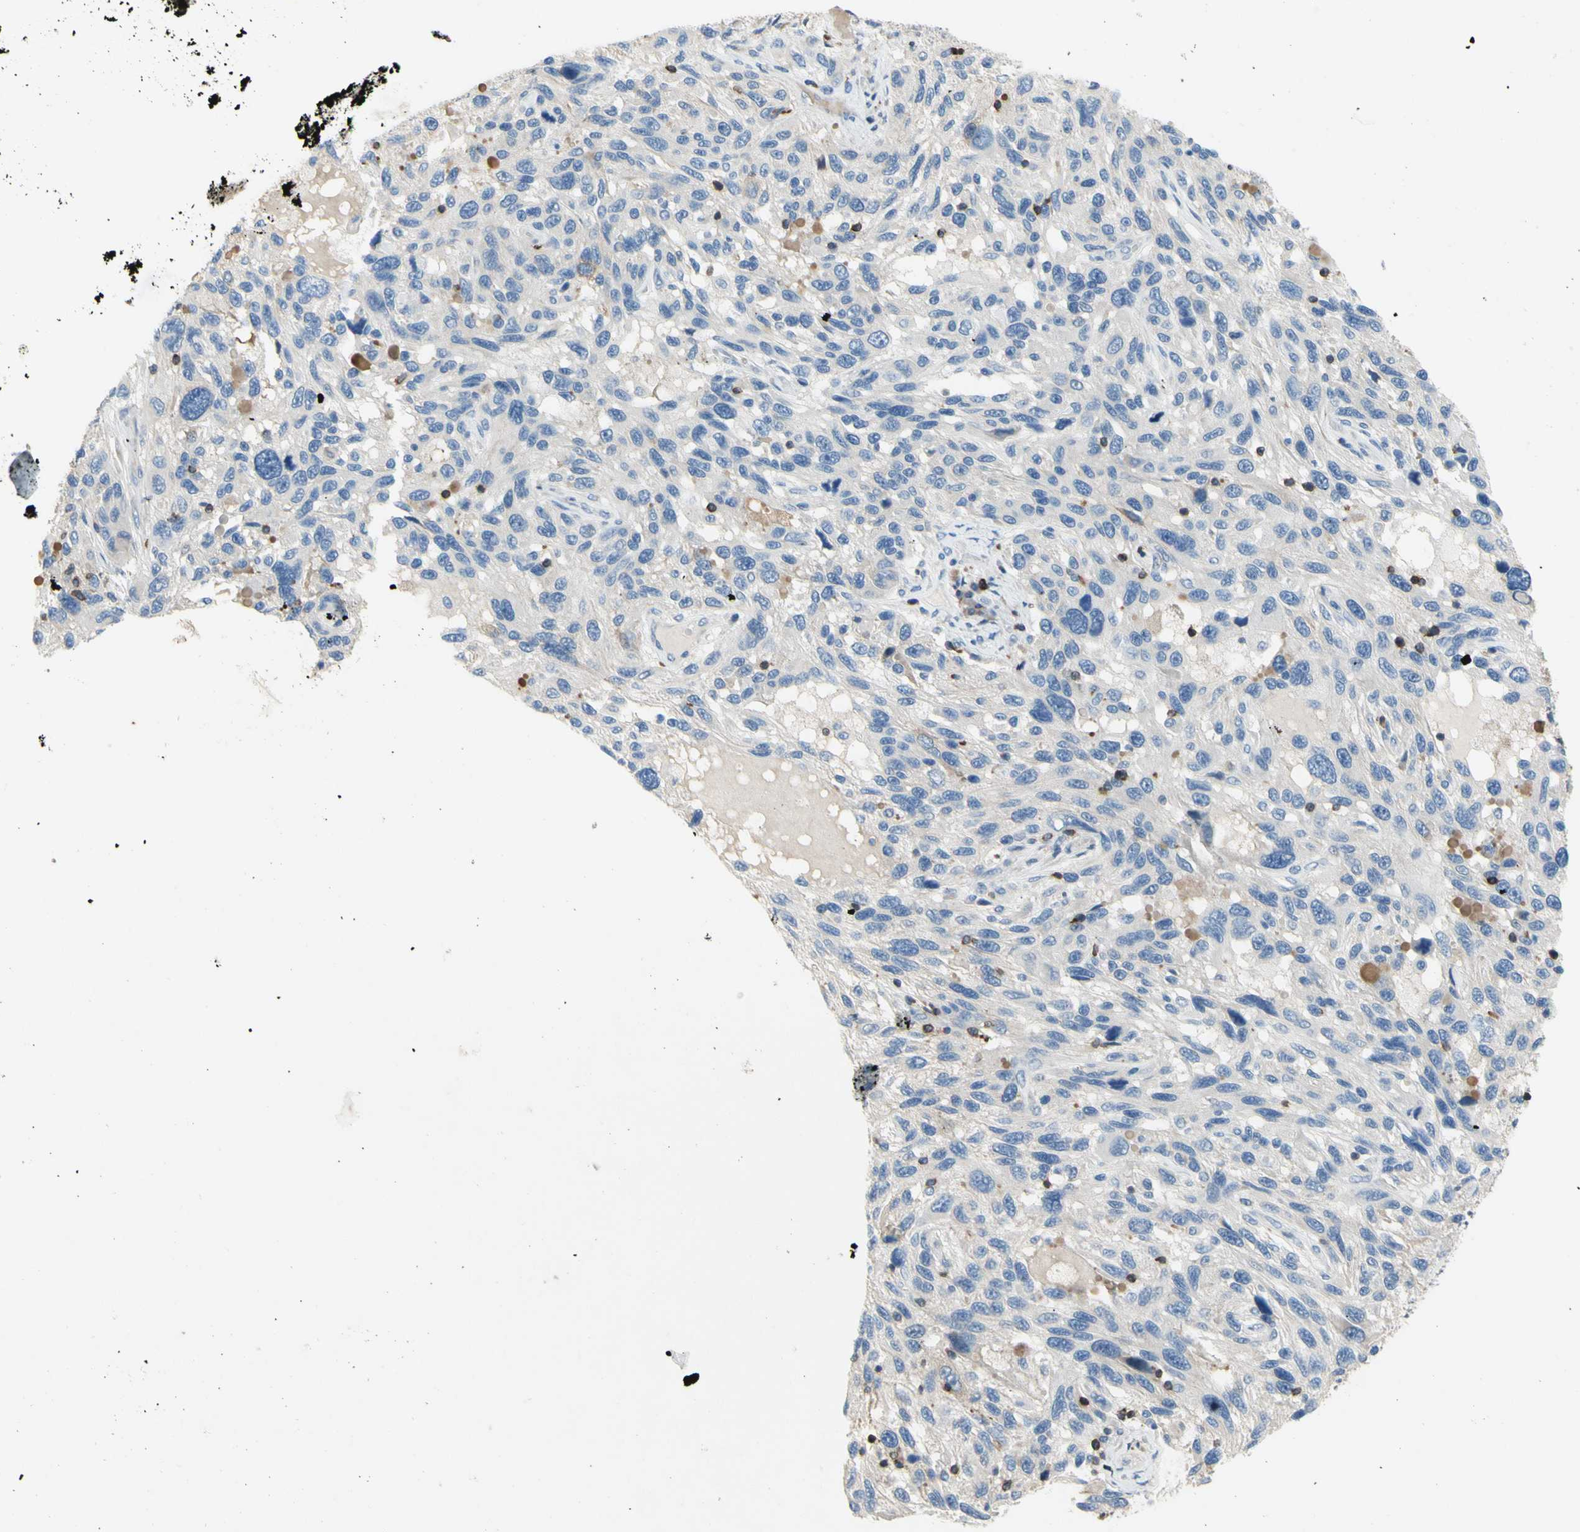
{"staining": {"intensity": "negative", "quantity": "none", "location": "none"}, "tissue": "melanoma", "cell_type": "Tumor cells", "image_type": "cancer", "snomed": [{"axis": "morphology", "description": "Malignant melanoma, NOS"}, {"axis": "topography", "description": "Skin"}], "caption": "High power microscopy micrograph of an IHC image of malignant melanoma, revealing no significant positivity in tumor cells.", "gene": "MUC1", "patient": {"sex": "male", "age": 53}}